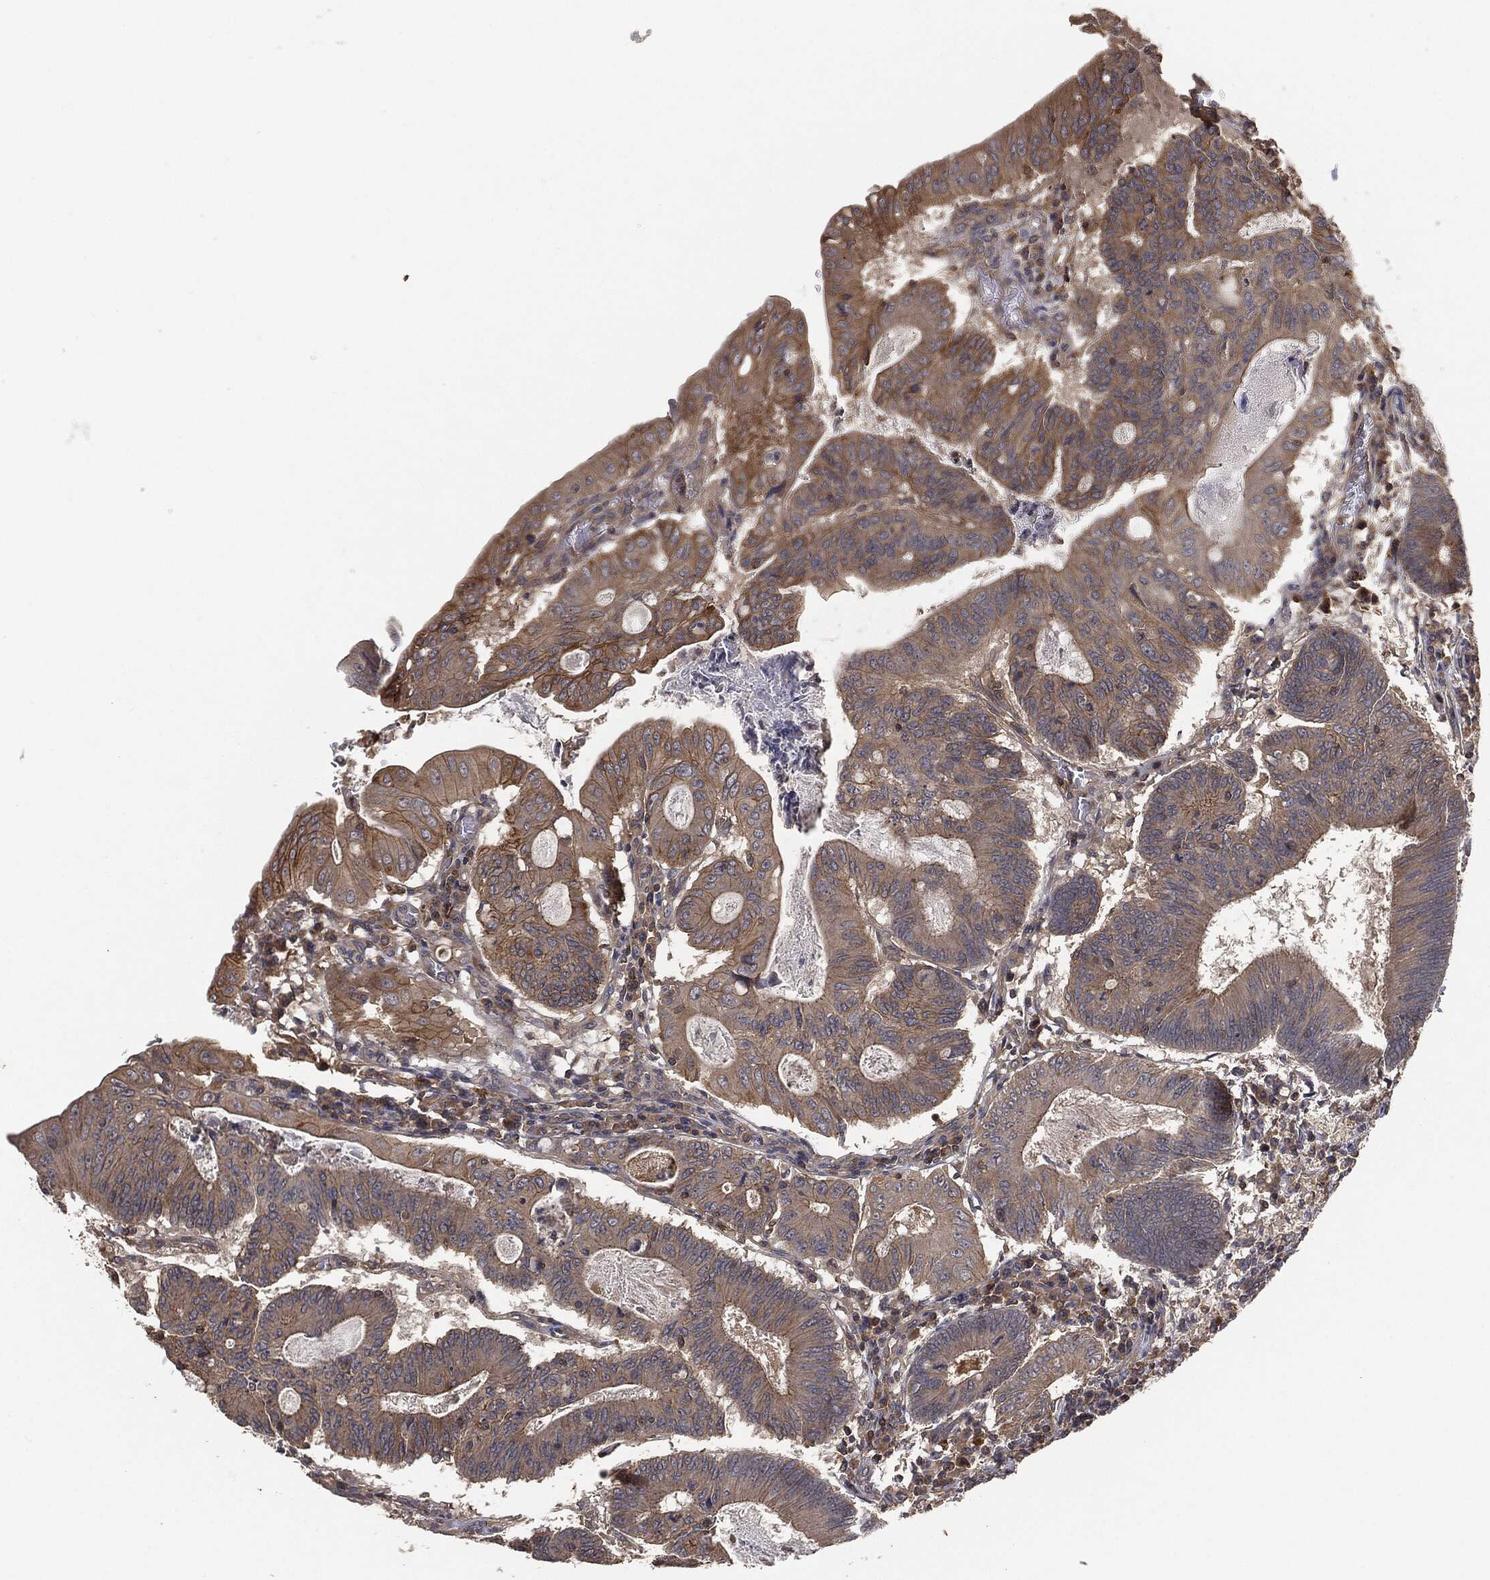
{"staining": {"intensity": "moderate", "quantity": "<25%", "location": "cytoplasmic/membranous"}, "tissue": "colorectal cancer", "cell_type": "Tumor cells", "image_type": "cancer", "snomed": [{"axis": "morphology", "description": "Adenocarcinoma, NOS"}, {"axis": "topography", "description": "Colon"}], "caption": "Human adenocarcinoma (colorectal) stained with a brown dye exhibits moderate cytoplasmic/membranous positive positivity in approximately <25% of tumor cells.", "gene": "ERBIN", "patient": {"sex": "female", "age": 70}}